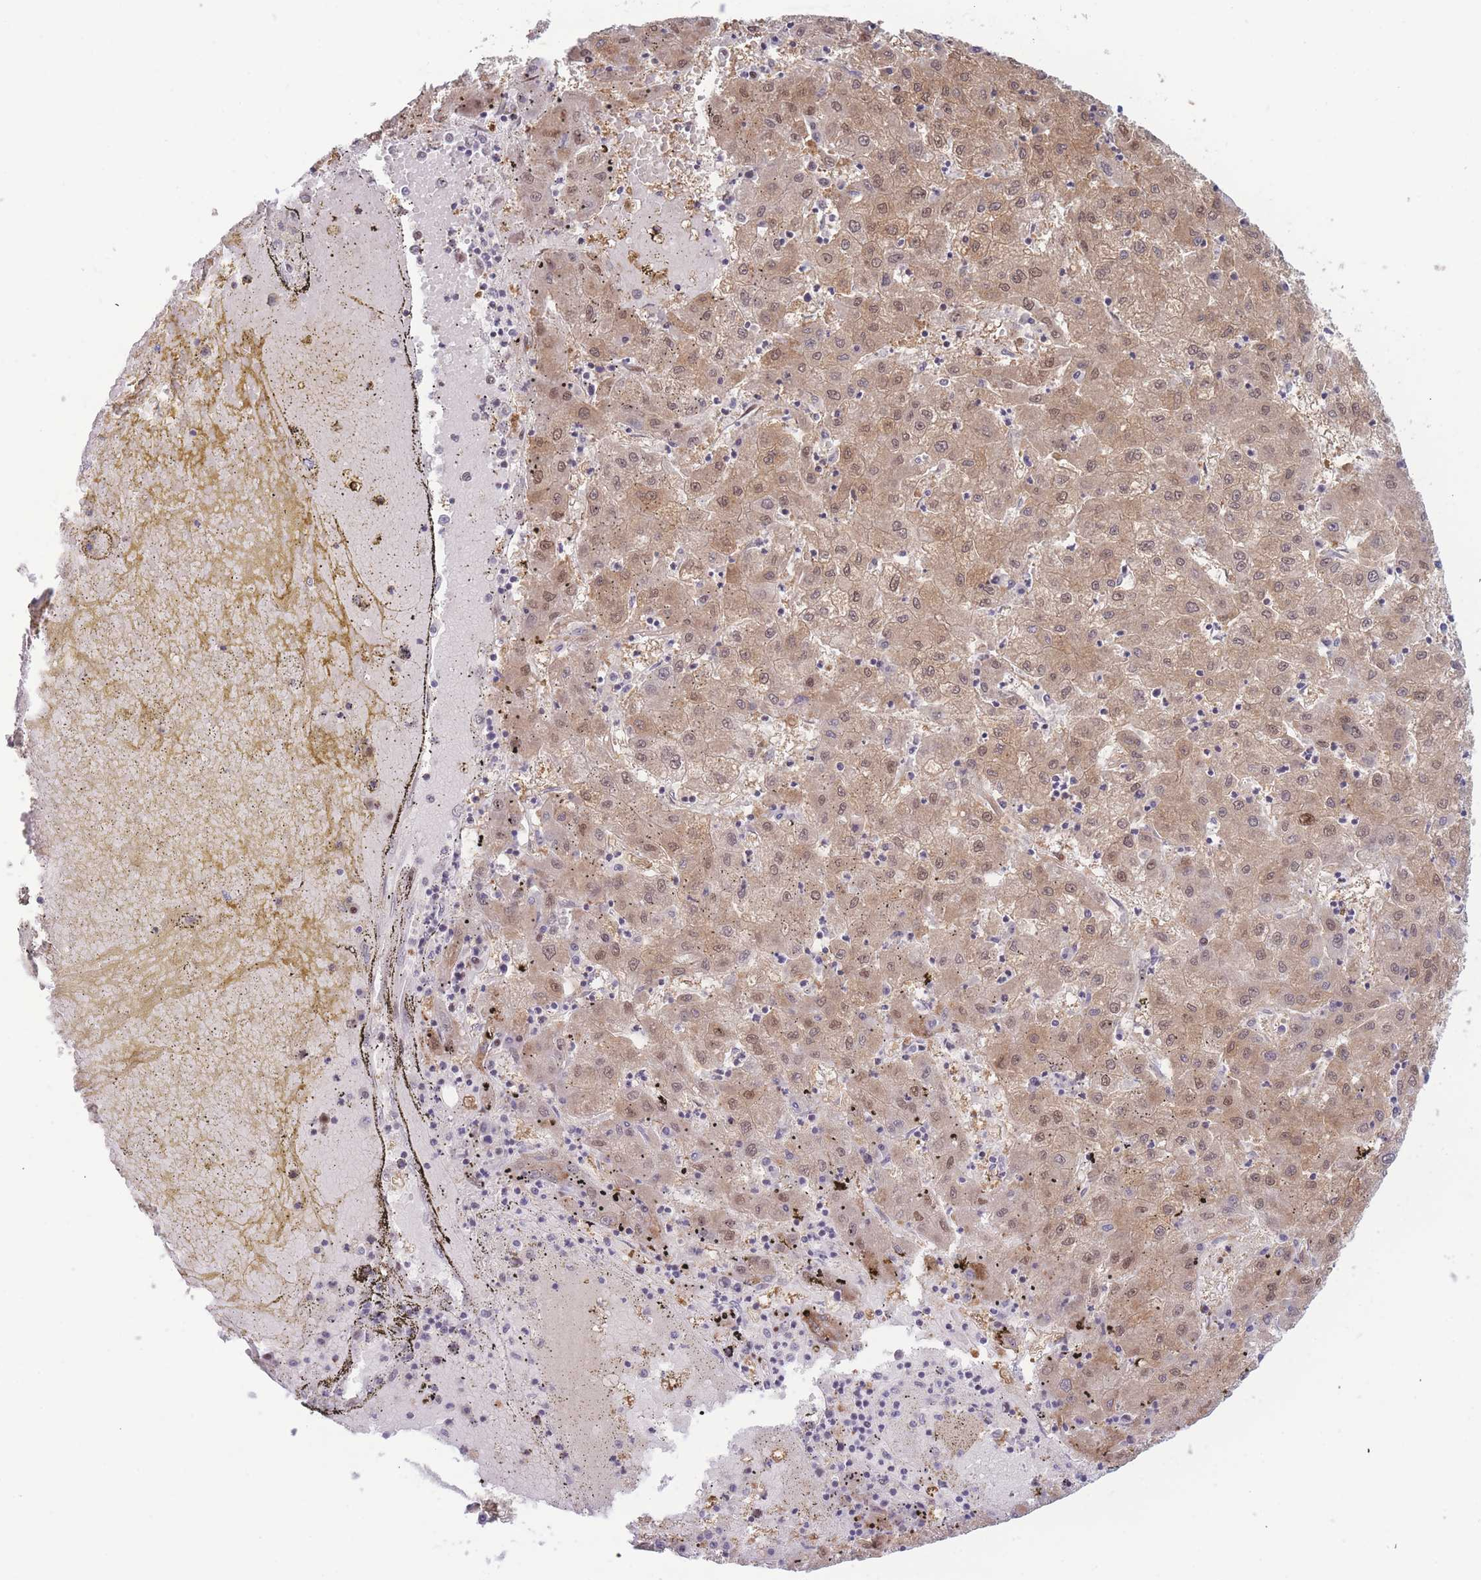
{"staining": {"intensity": "moderate", "quantity": ">75%", "location": "cytoplasmic/membranous,nuclear"}, "tissue": "liver cancer", "cell_type": "Tumor cells", "image_type": "cancer", "snomed": [{"axis": "morphology", "description": "Carcinoma, Hepatocellular, NOS"}, {"axis": "topography", "description": "Liver"}], "caption": "Immunohistochemistry (DAB) staining of liver hepatocellular carcinoma exhibits moderate cytoplasmic/membranous and nuclear protein staining in about >75% of tumor cells.", "gene": "DEAF1", "patient": {"sex": "male", "age": 72}}